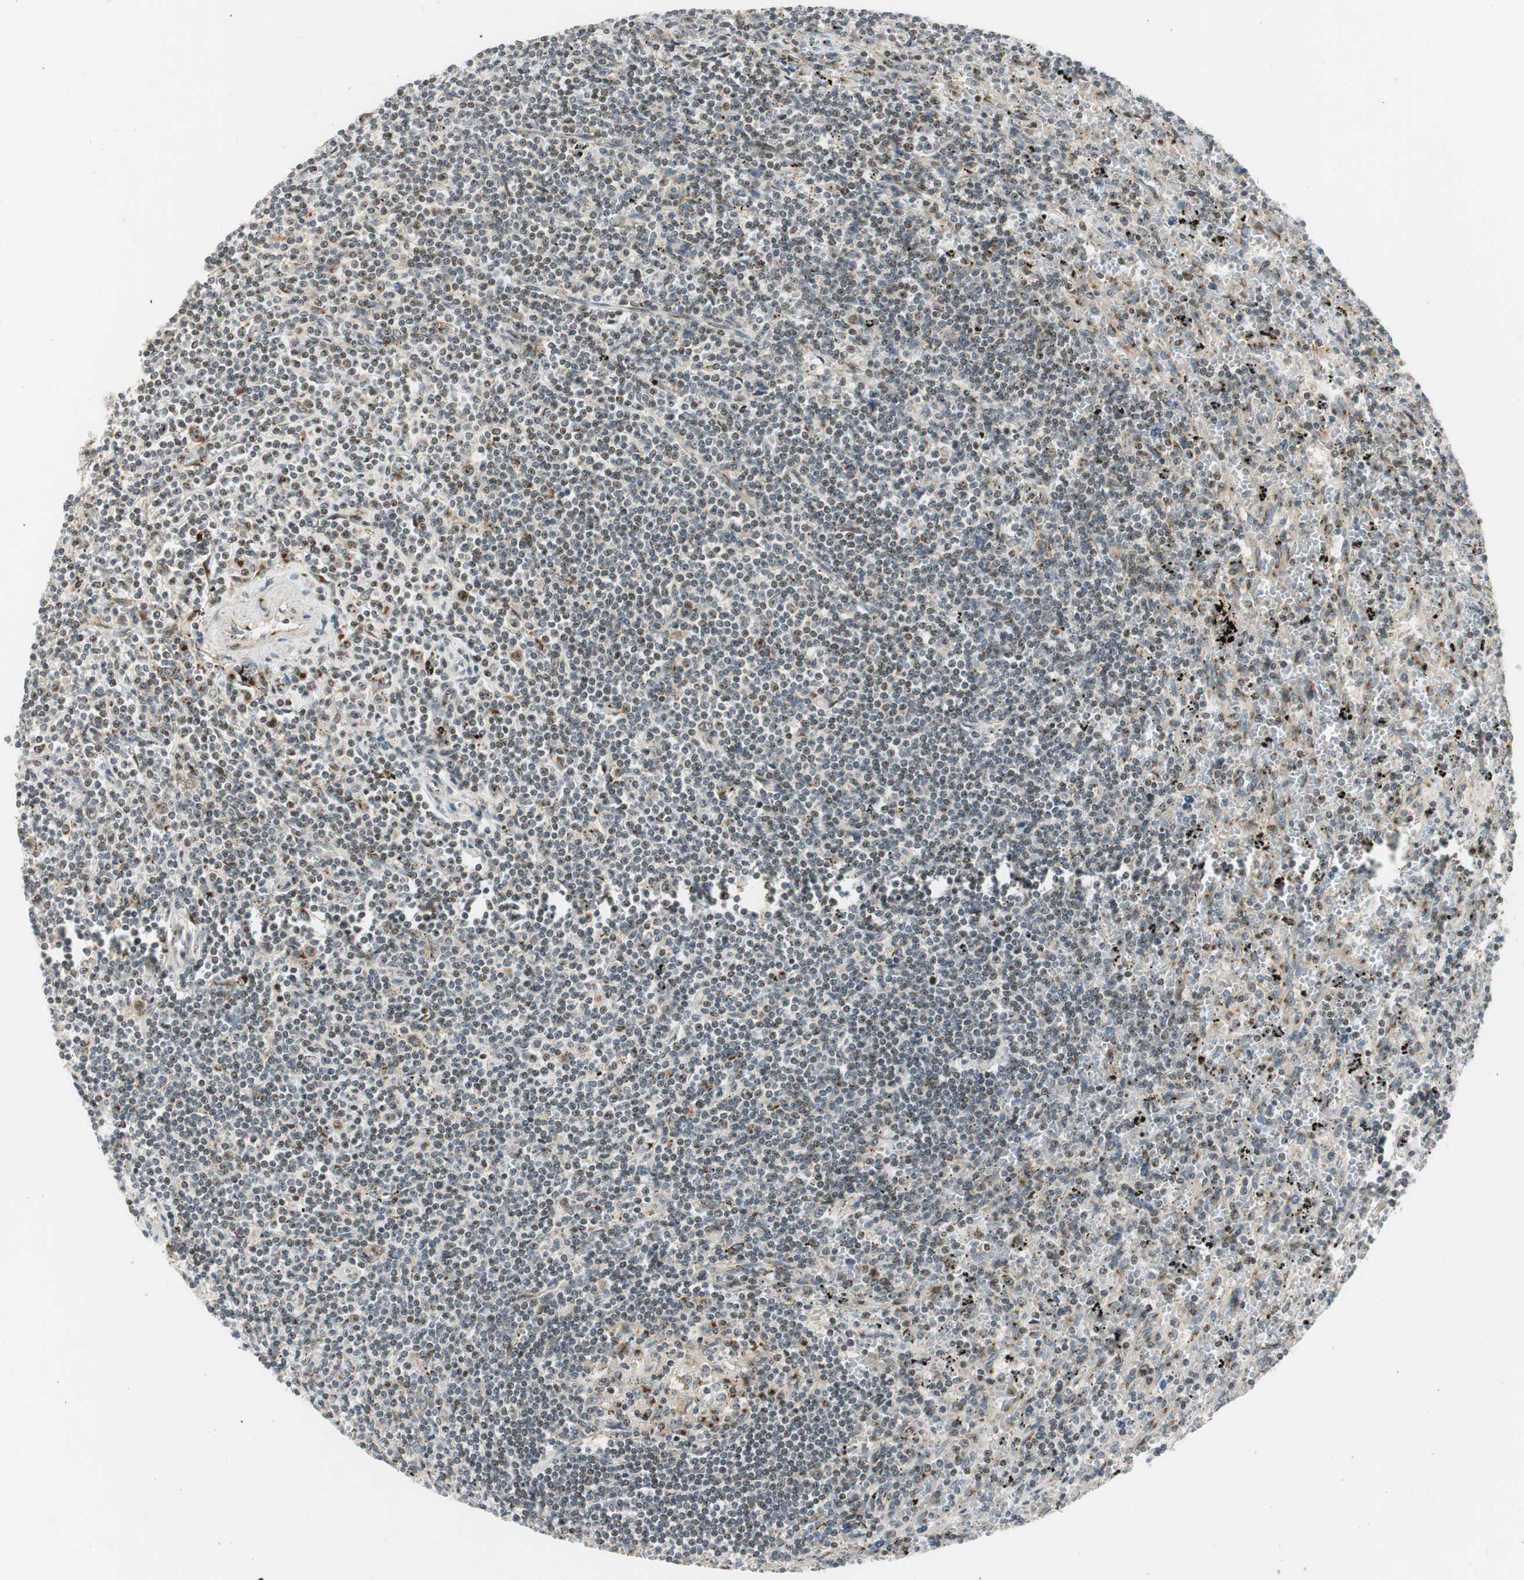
{"staining": {"intensity": "weak", "quantity": "<25%", "location": "cytoplasmic/membranous"}, "tissue": "lymphoma", "cell_type": "Tumor cells", "image_type": "cancer", "snomed": [{"axis": "morphology", "description": "Malignant lymphoma, non-Hodgkin's type, Low grade"}, {"axis": "topography", "description": "Spleen"}], "caption": "Histopathology image shows no protein staining in tumor cells of lymphoma tissue.", "gene": "NEO1", "patient": {"sex": "male", "age": 76}}